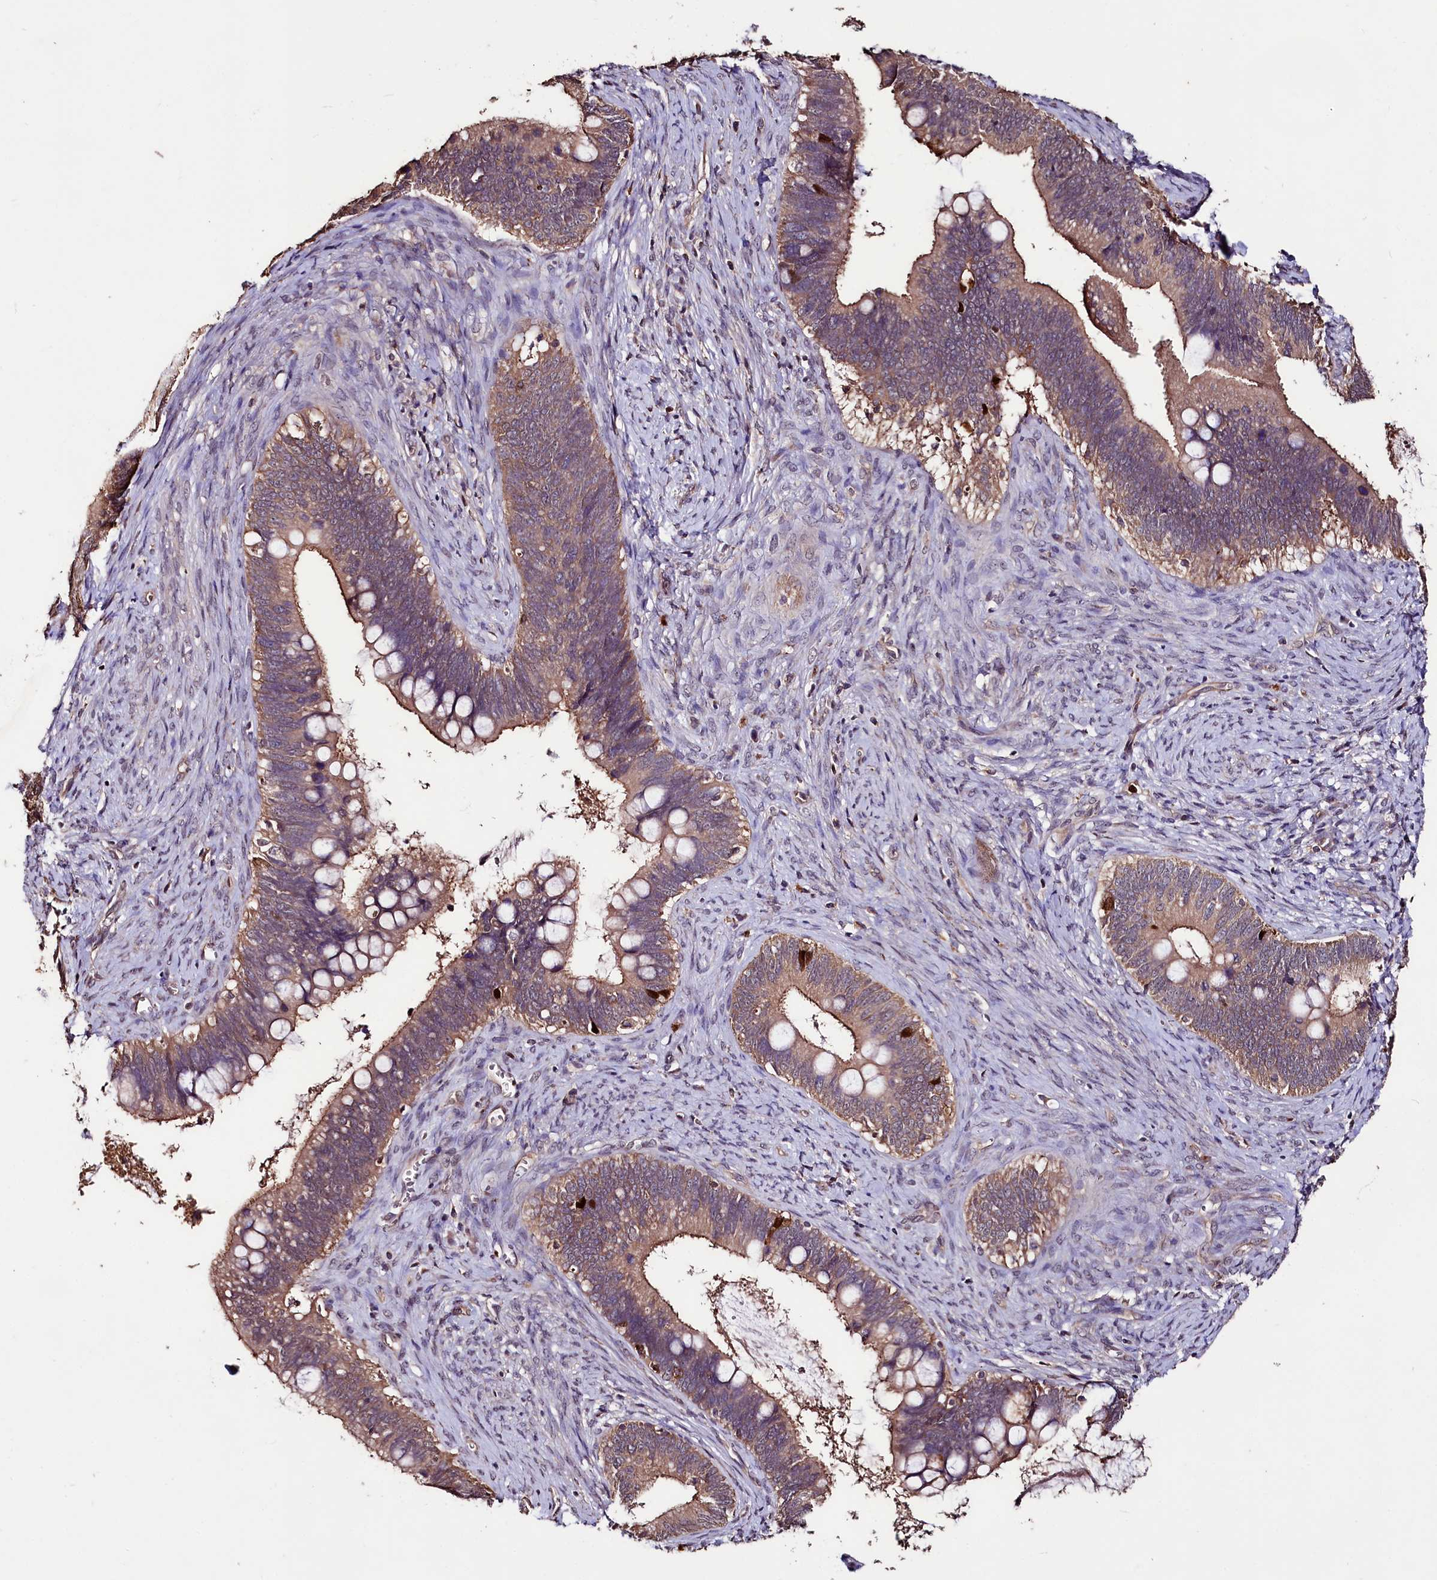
{"staining": {"intensity": "moderate", "quantity": ">75%", "location": "cytoplasmic/membranous"}, "tissue": "cervical cancer", "cell_type": "Tumor cells", "image_type": "cancer", "snomed": [{"axis": "morphology", "description": "Adenocarcinoma, NOS"}, {"axis": "topography", "description": "Cervix"}], "caption": "A high-resolution histopathology image shows IHC staining of cervical cancer, which demonstrates moderate cytoplasmic/membranous positivity in approximately >75% of tumor cells. (IHC, brightfield microscopy, high magnification).", "gene": "KLRB1", "patient": {"sex": "female", "age": 42}}